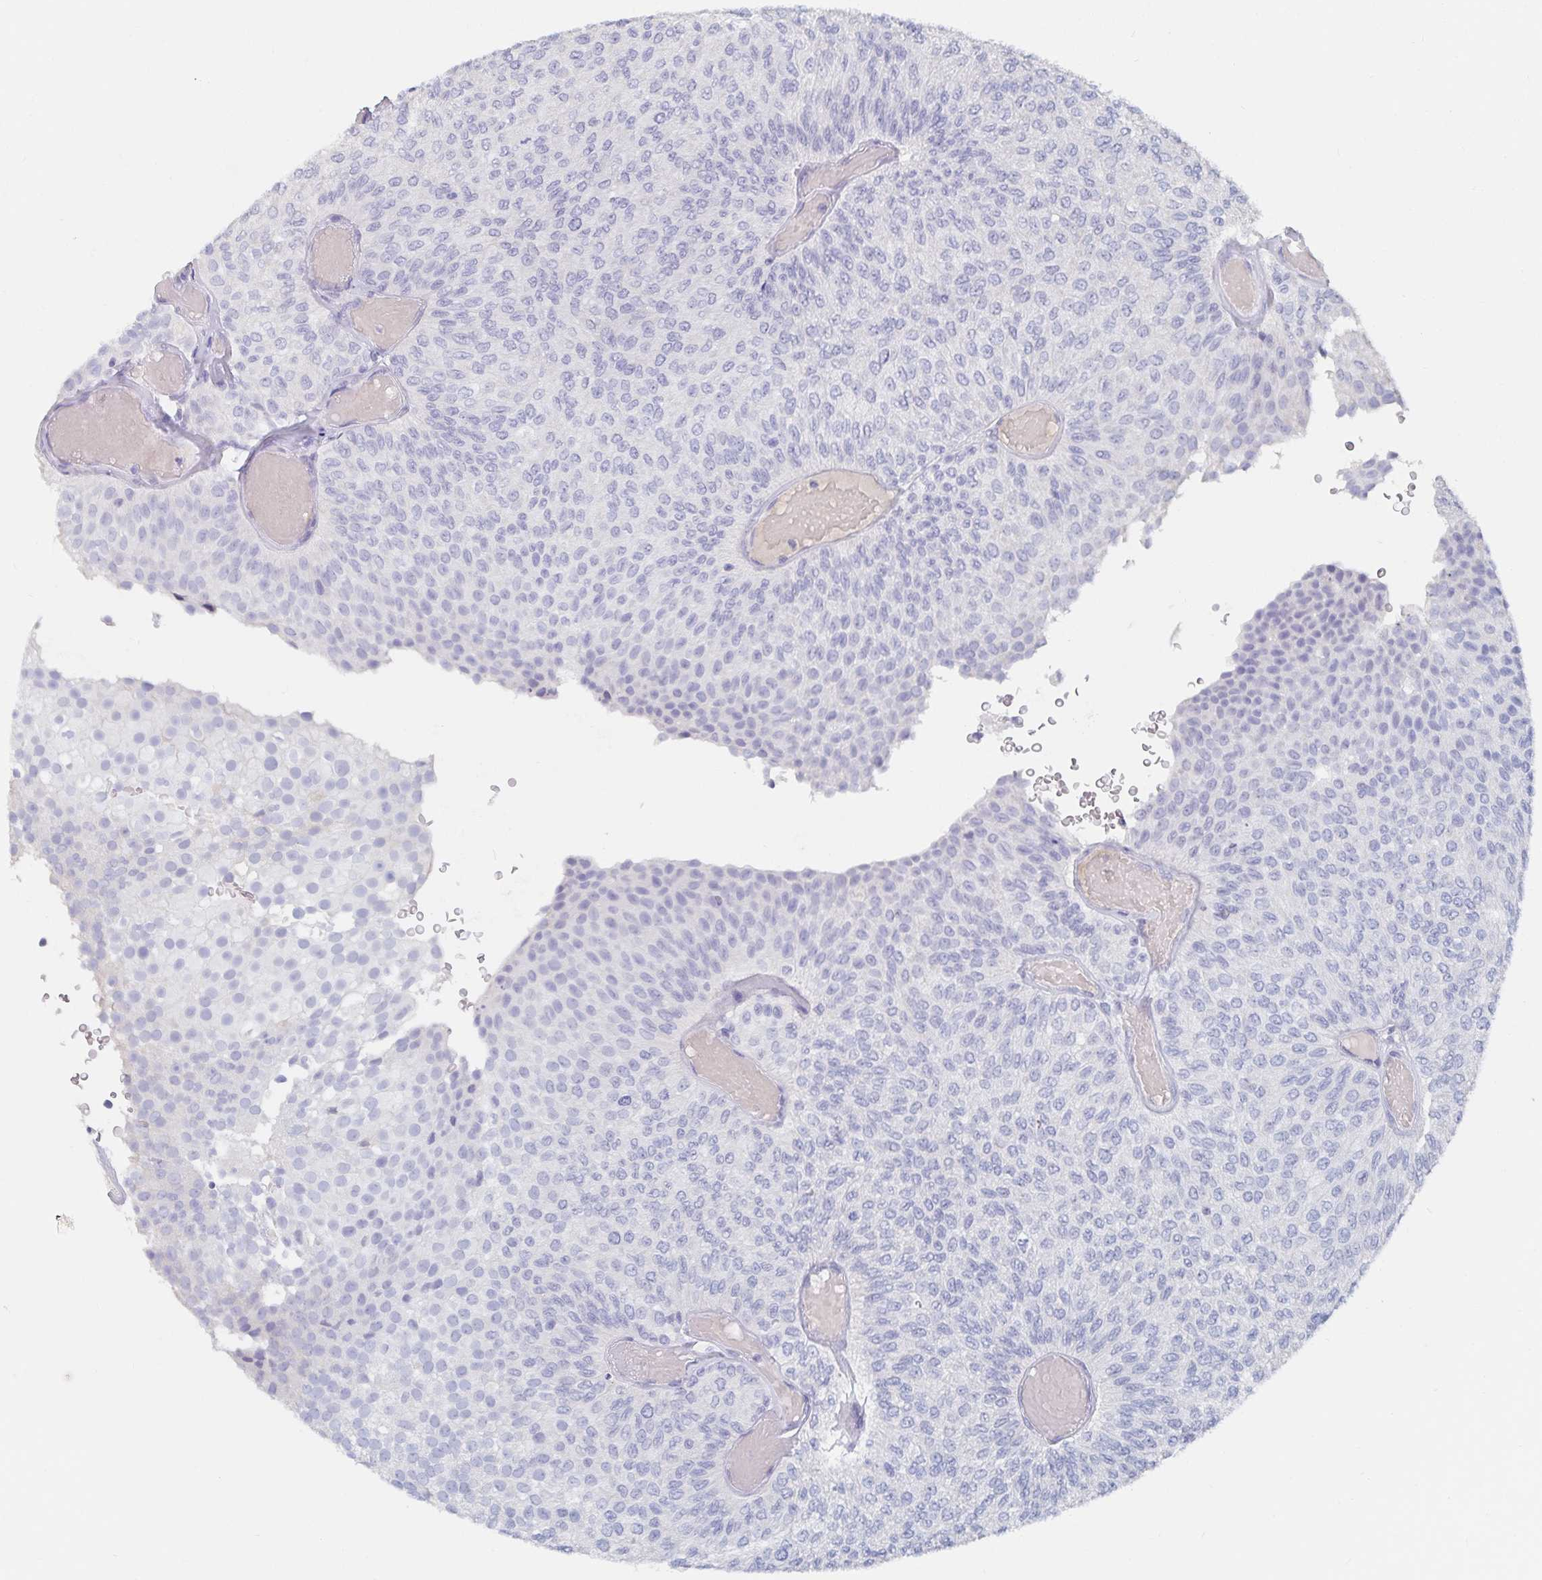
{"staining": {"intensity": "negative", "quantity": "none", "location": "none"}, "tissue": "urothelial cancer", "cell_type": "Tumor cells", "image_type": "cancer", "snomed": [{"axis": "morphology", "description": "Urothelial carcinoma, Low grade"}, {"axis": "topography", "description": "Urinary bladder"}], "caption": "High power microscopy image of an immunohistochemistry micrograph of low-grade urothelial carcinoma, revealing no significant expression in tumor cells. Brightfield microscopy of immunohistochemistry stained with DAB (brown) and hematoxylin (blue), captured at high magnification.", "gene": "CFAP69", "patient": {"sex": "male", "age": 78}}